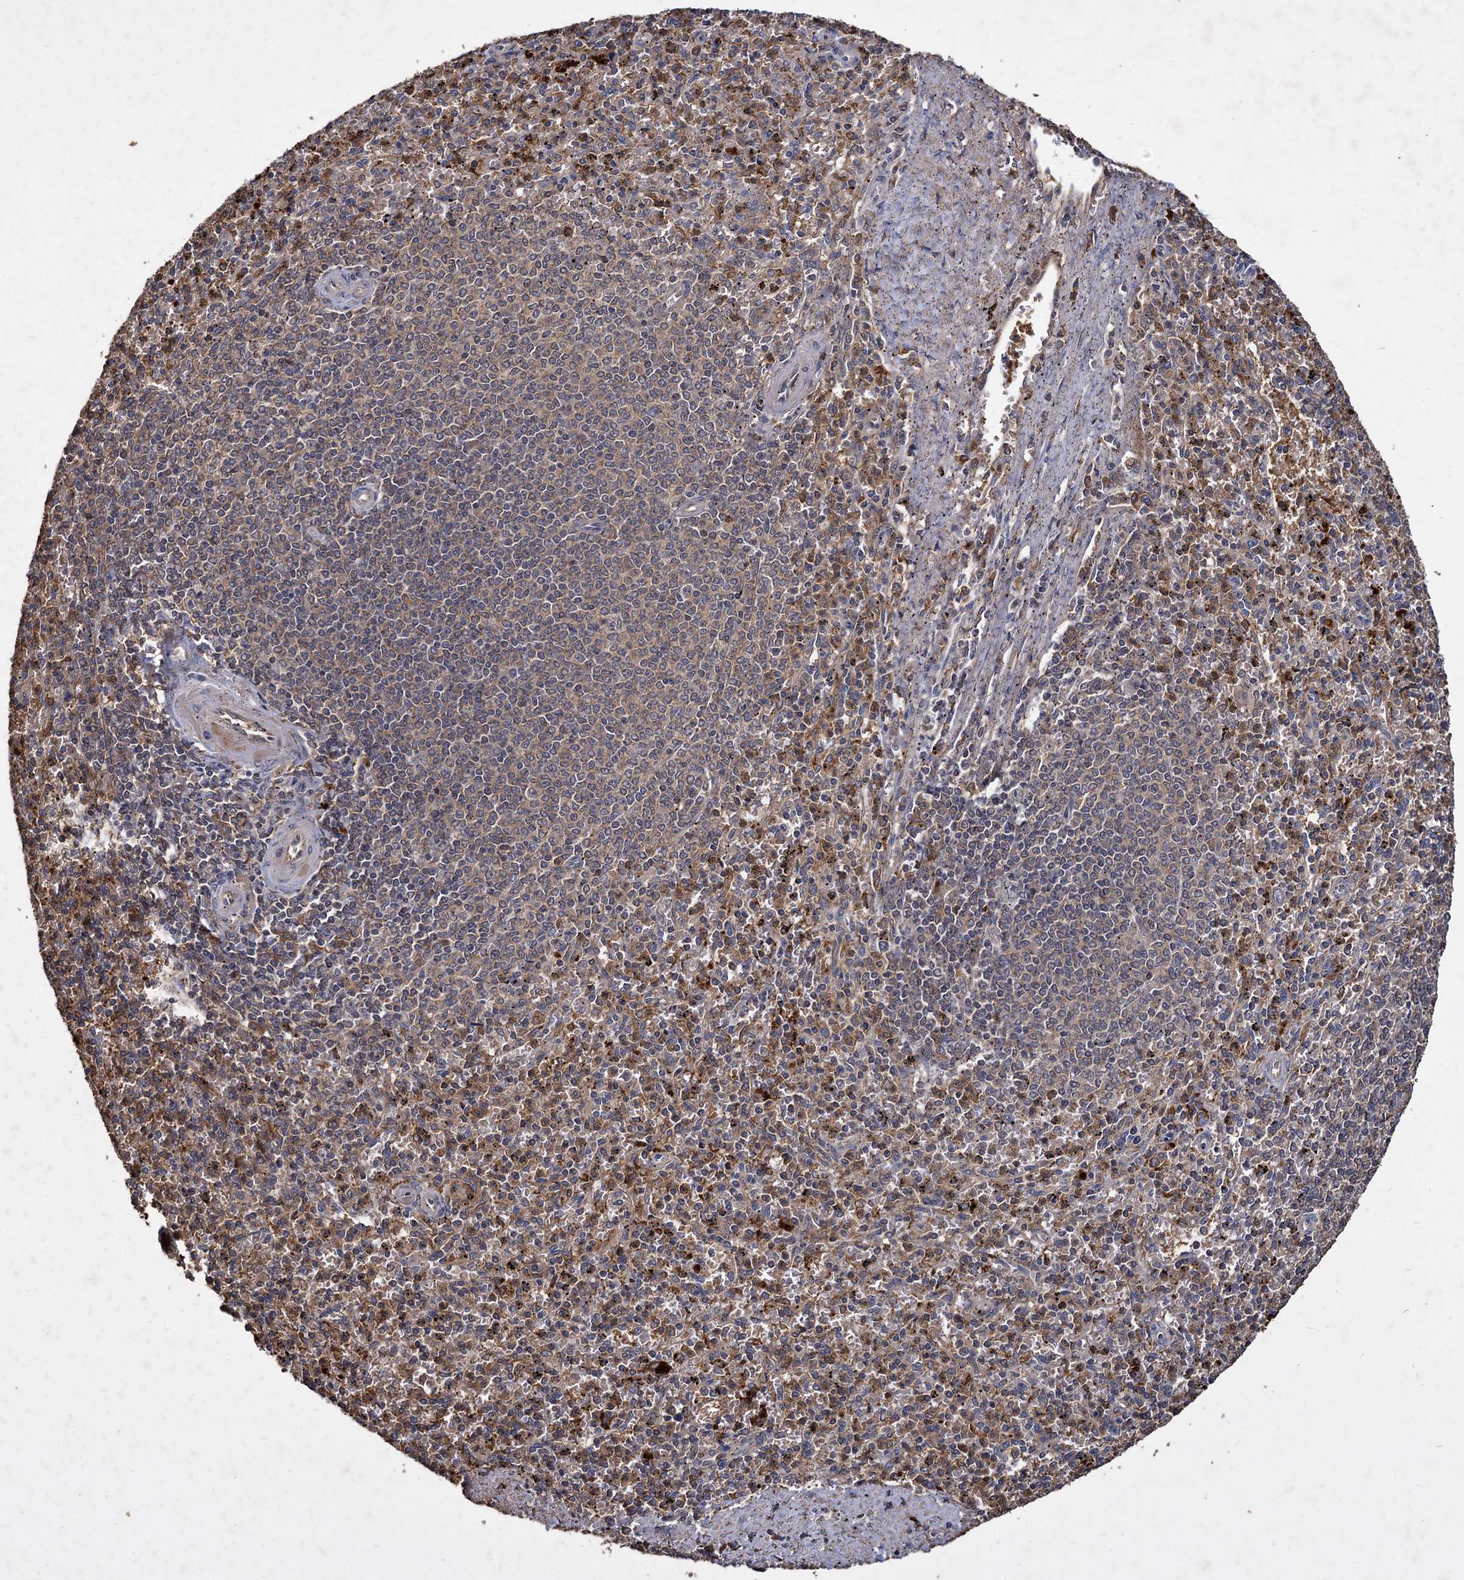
{"staining": {"intensity": "moderate", "quantity": "25%-75%", "location": "cytoplasmic/membranous"}, "tissue": "spleen", "cell_type": "Cells in red pulp", "image_type": "normal", "snomed": [{"axis": "morphology", "description": "Normal tissue, NOS"}, {"axis": "topography", "description": "Spleen"}], "caption": "Immunohistochemistry histopathology image of normal spleen: spleen stained using immunohistochemistry (IHC) demonstrates medium levels of moderate protein expression localized specifically in the cytoplasmic/membranous of cells in red pulp, appearing as a cytoplasmic/membranous brown color.", "gene": "GCLC", "patient": {"sex": "male", "age": 72}}